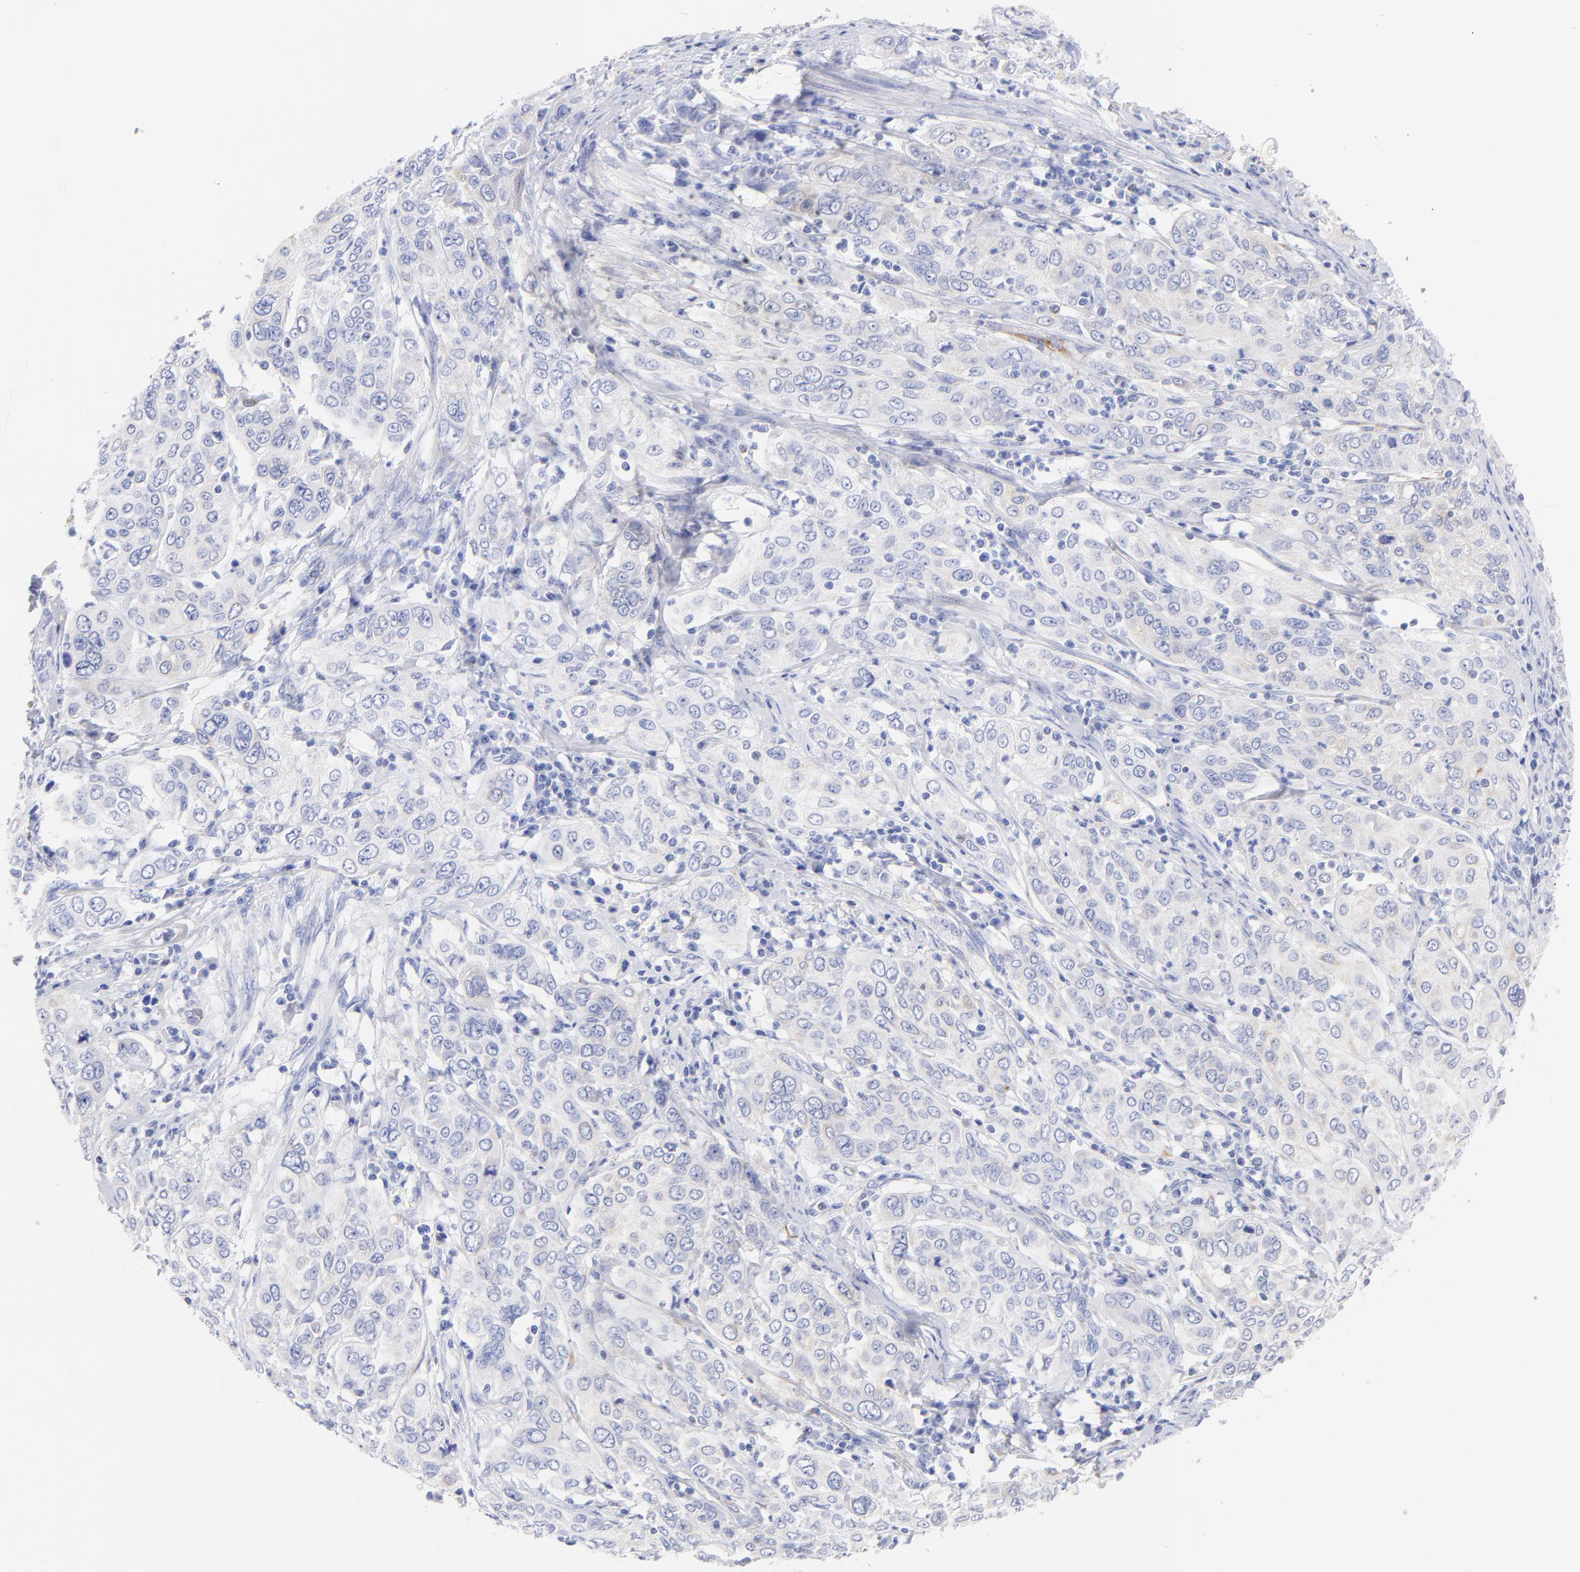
{"staining": {"intensity": "weak", "quantity": "<25%", "location": "cytoplasmic/membranous"}, "tissue": "cervical cancer", "cell_type": "Tumor cells", "image_type": "cancer", "snomed": [{"axis": "morphology", "description": "Squamous cell carcinoma, NOS"}, {"axis": "topography", "description": "Cervix"}], "caption": "Human squamous cell carcinoma (cervical) stained for a protein using IHC demonstrates no expression in tumor cells.", "gene": "C1QTNF6", "patient": {"sex": "female", "age": 38}}